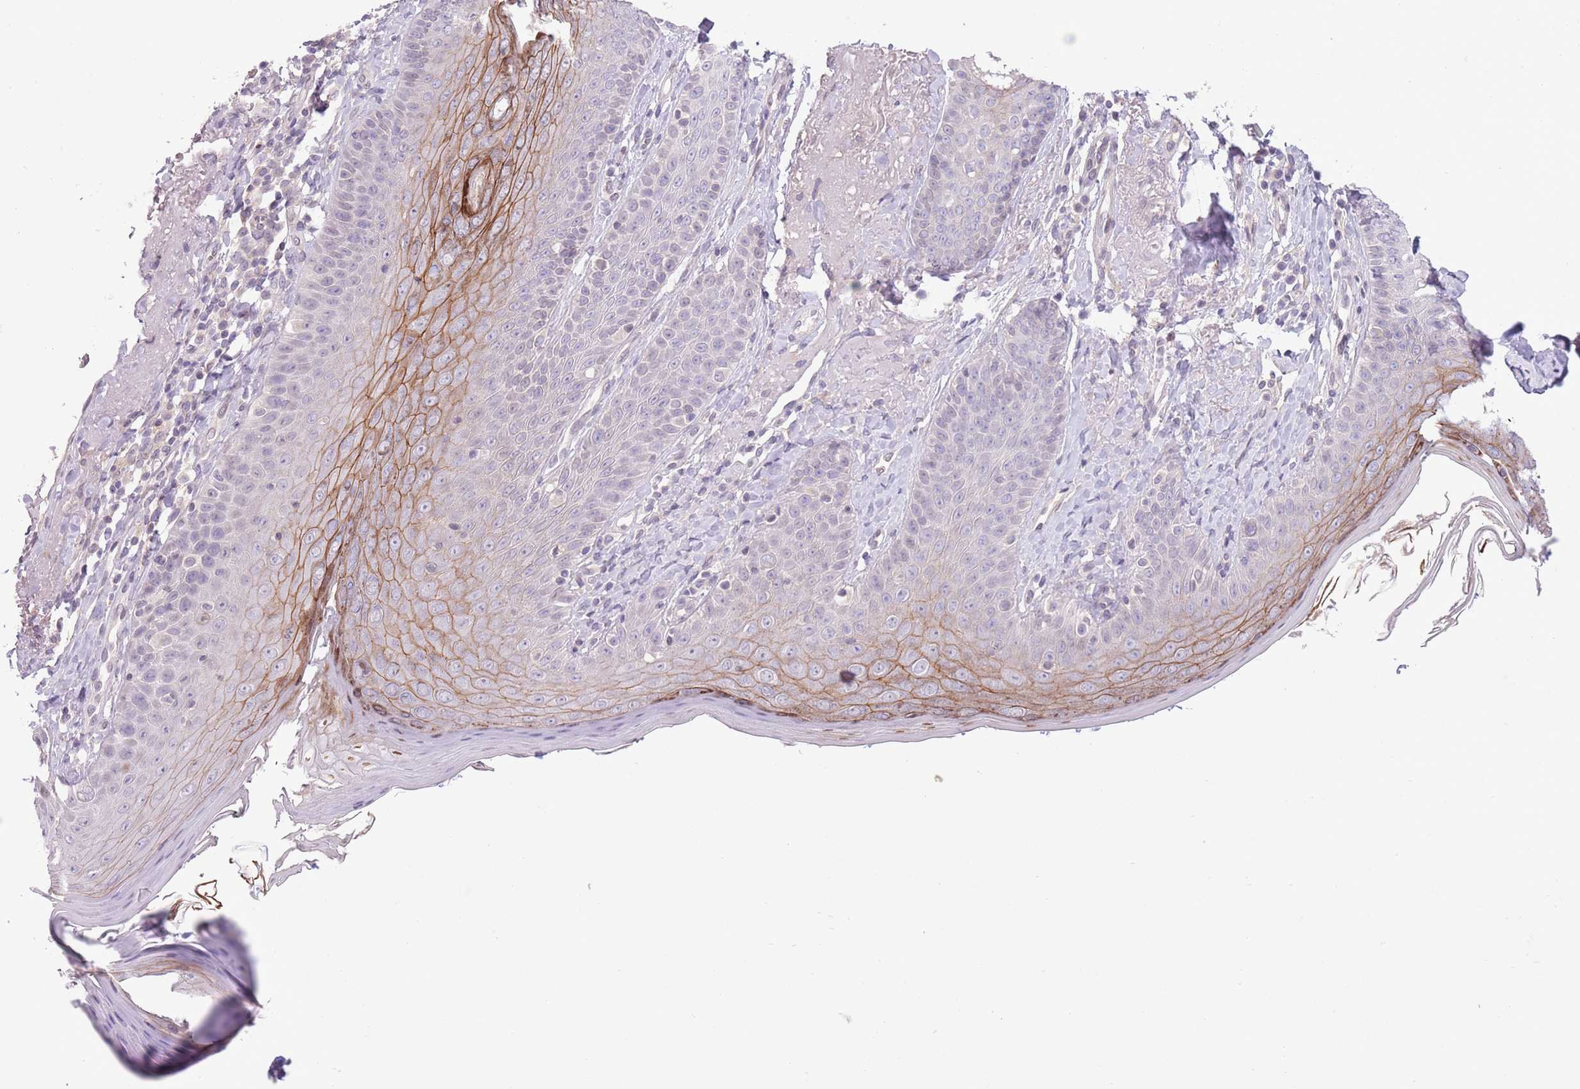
{"staining": {"intensity": "weak", "quantity": ">75%", "location": "cytoplasmic/membranous"}, "tissue": "skin", "cell_type": "Fibroblasts", "image_type": "normal", "snomed": [{"axis": "morphology", "description": "Normal tissue, NOS"}, {"axis": "topography", "description": "Skin"}], "caption": "This histopathology image displays immunohistochemistry (IHC) staining of benign skin, with low weak cytoplasmic/membranous expression in about >75% of fibroblasts.", "gene": "CCND2", "patient": {"sex": "male", "age": 57}}